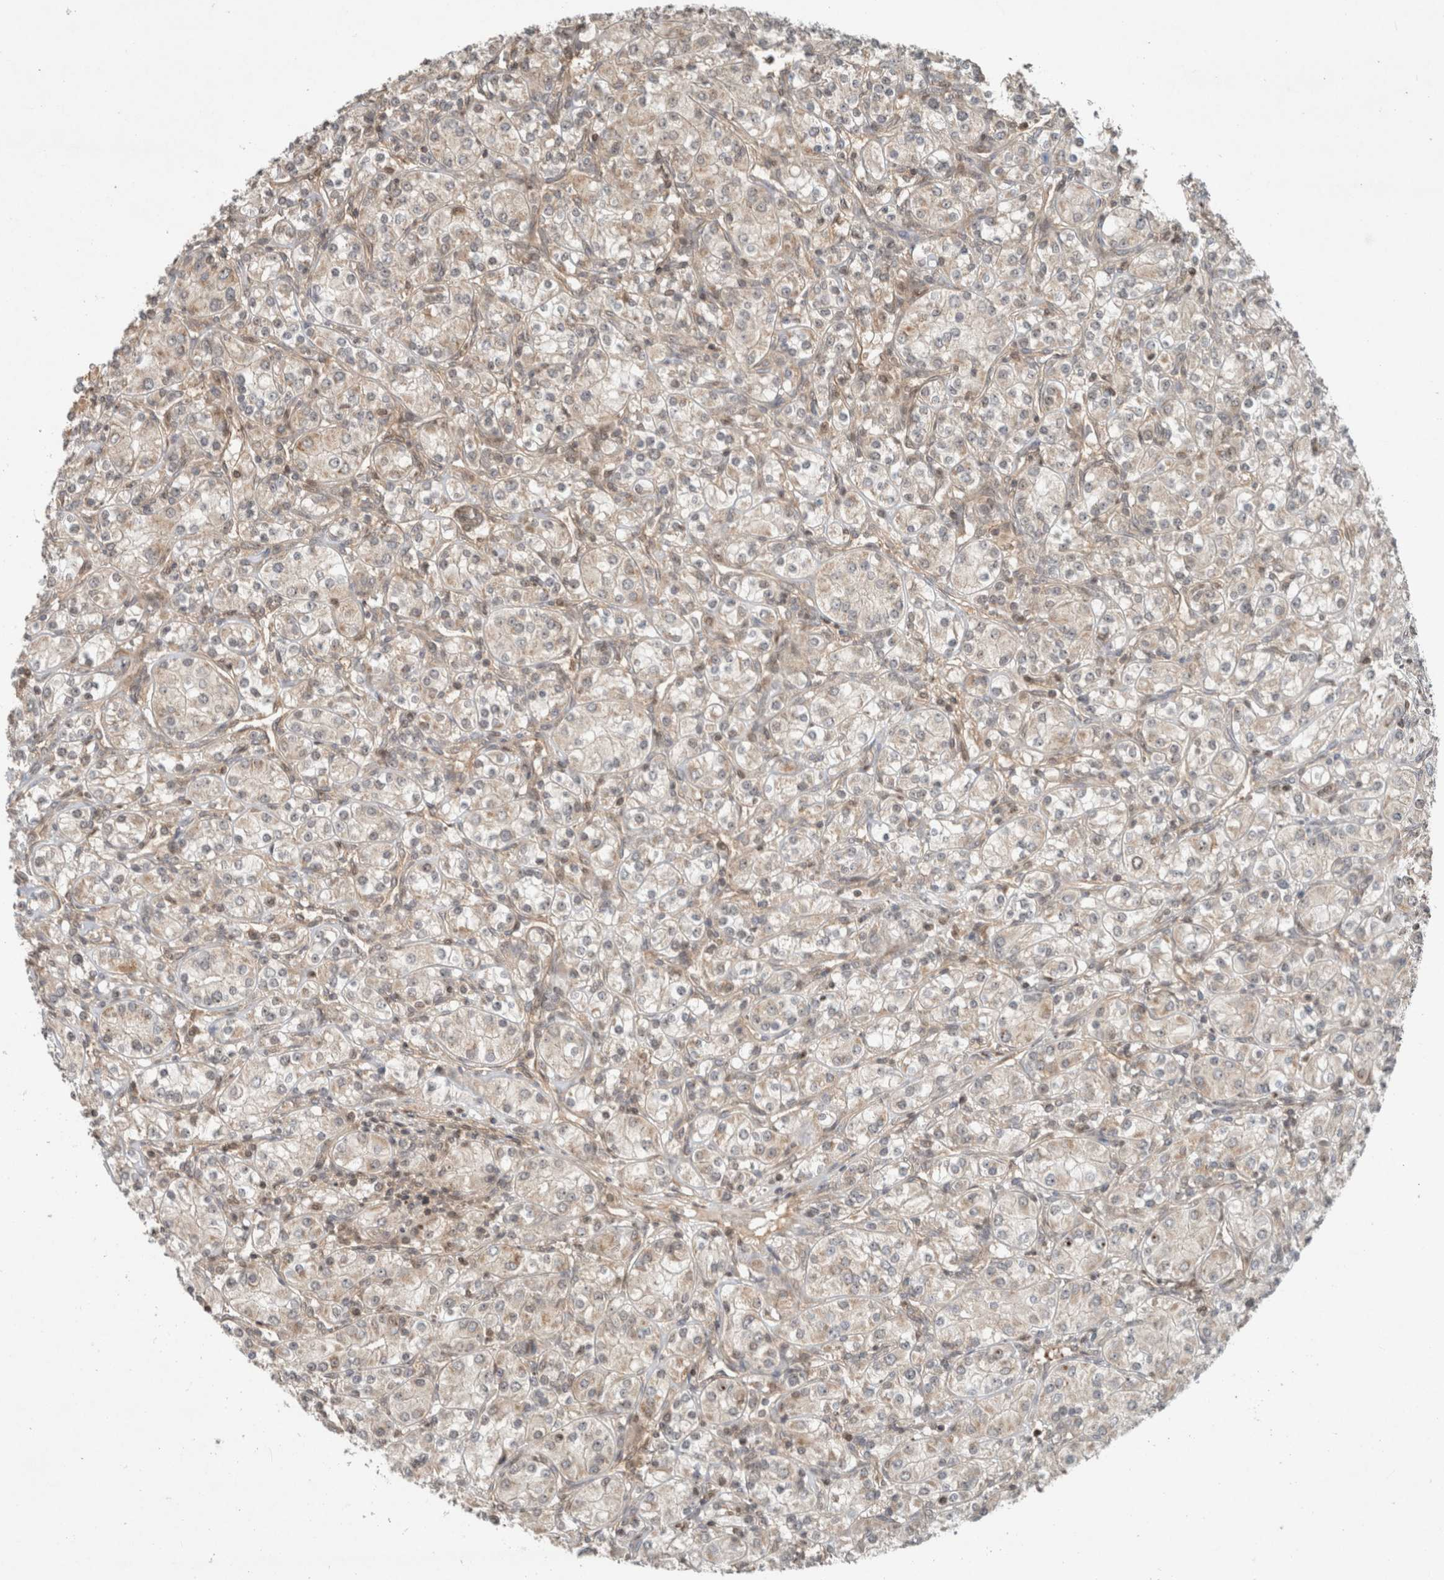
{"staining": {"intensity": "negative", "quantity": "none", "location": "none"}, "tissue": "renal cancer", "cell_type": "Tumor cells", "image_type": "cancer", "snomed": [{"axis": "morphology", "description": "Adenocarcinoma, NOS"}, {"axis": "topography", "description": "Kidney"}], "caption": "The photomicrograph shows no significant staining in tumor cells of renal adenocarcinoma. Nuclei are stained in blue.", "gene": "CAAP1", "patient": {"sex": "male", "age": 77}}